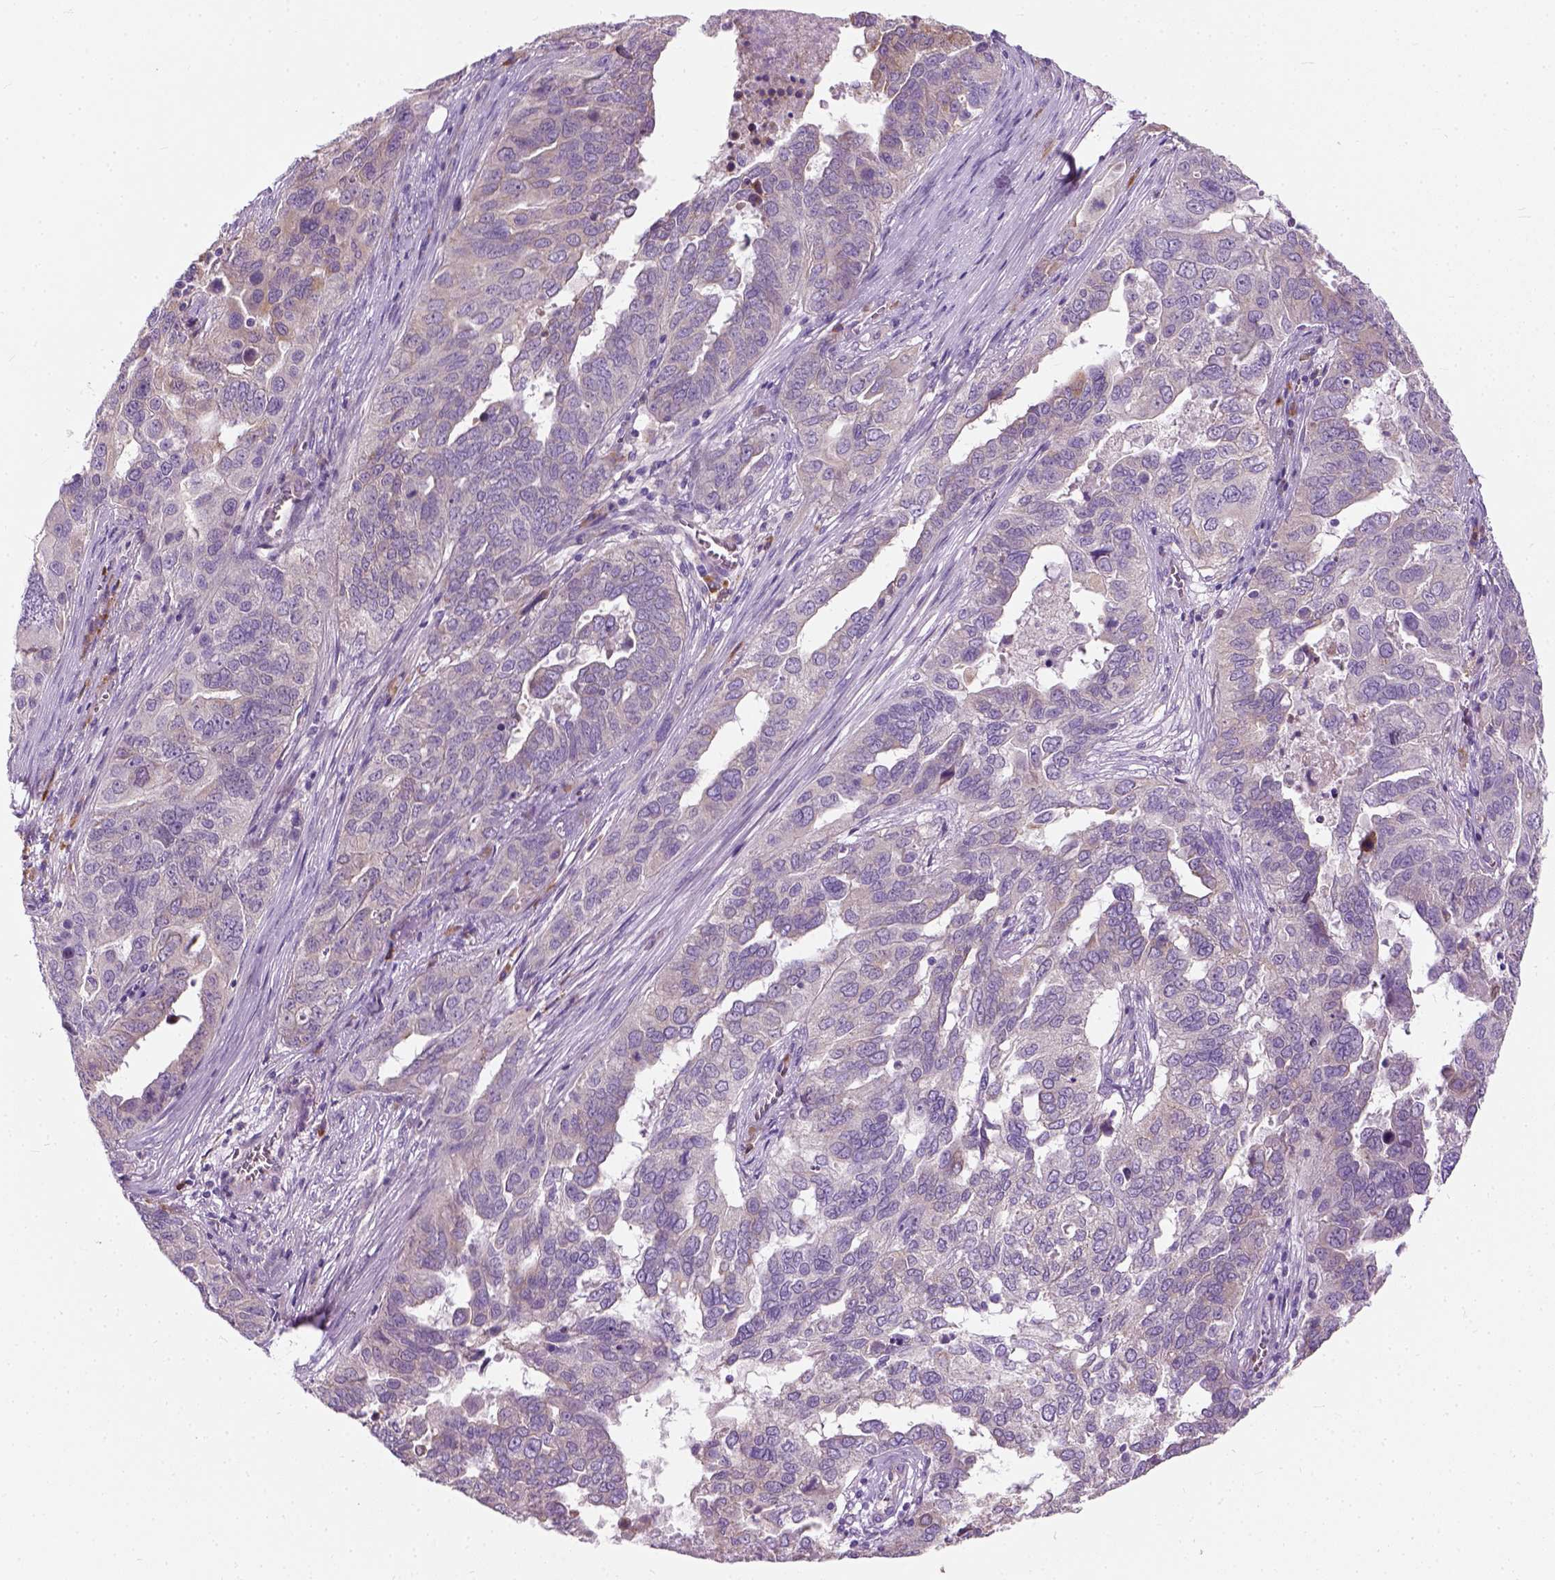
{"staining": {"intensity": "negative", "quantity": "none", "location": "none"}, "tissue": "ovarian cancer", "cell_type": "Tumor cells", "image_type": "cancer", "snomed": [{"axis": "morphology", "description": "Carcinoma, endometroid"}, {"axis": "topography", "description": "Soft tissue"}, {"axis": "topography", "description": "Ovary"}], "caption": "Histopathology image shows no significant protein staining in tumor cells of endometroid carcinoma (ovarian).", "gene": "TRIM72", "patient": {"sex": "female", "age": 52}}